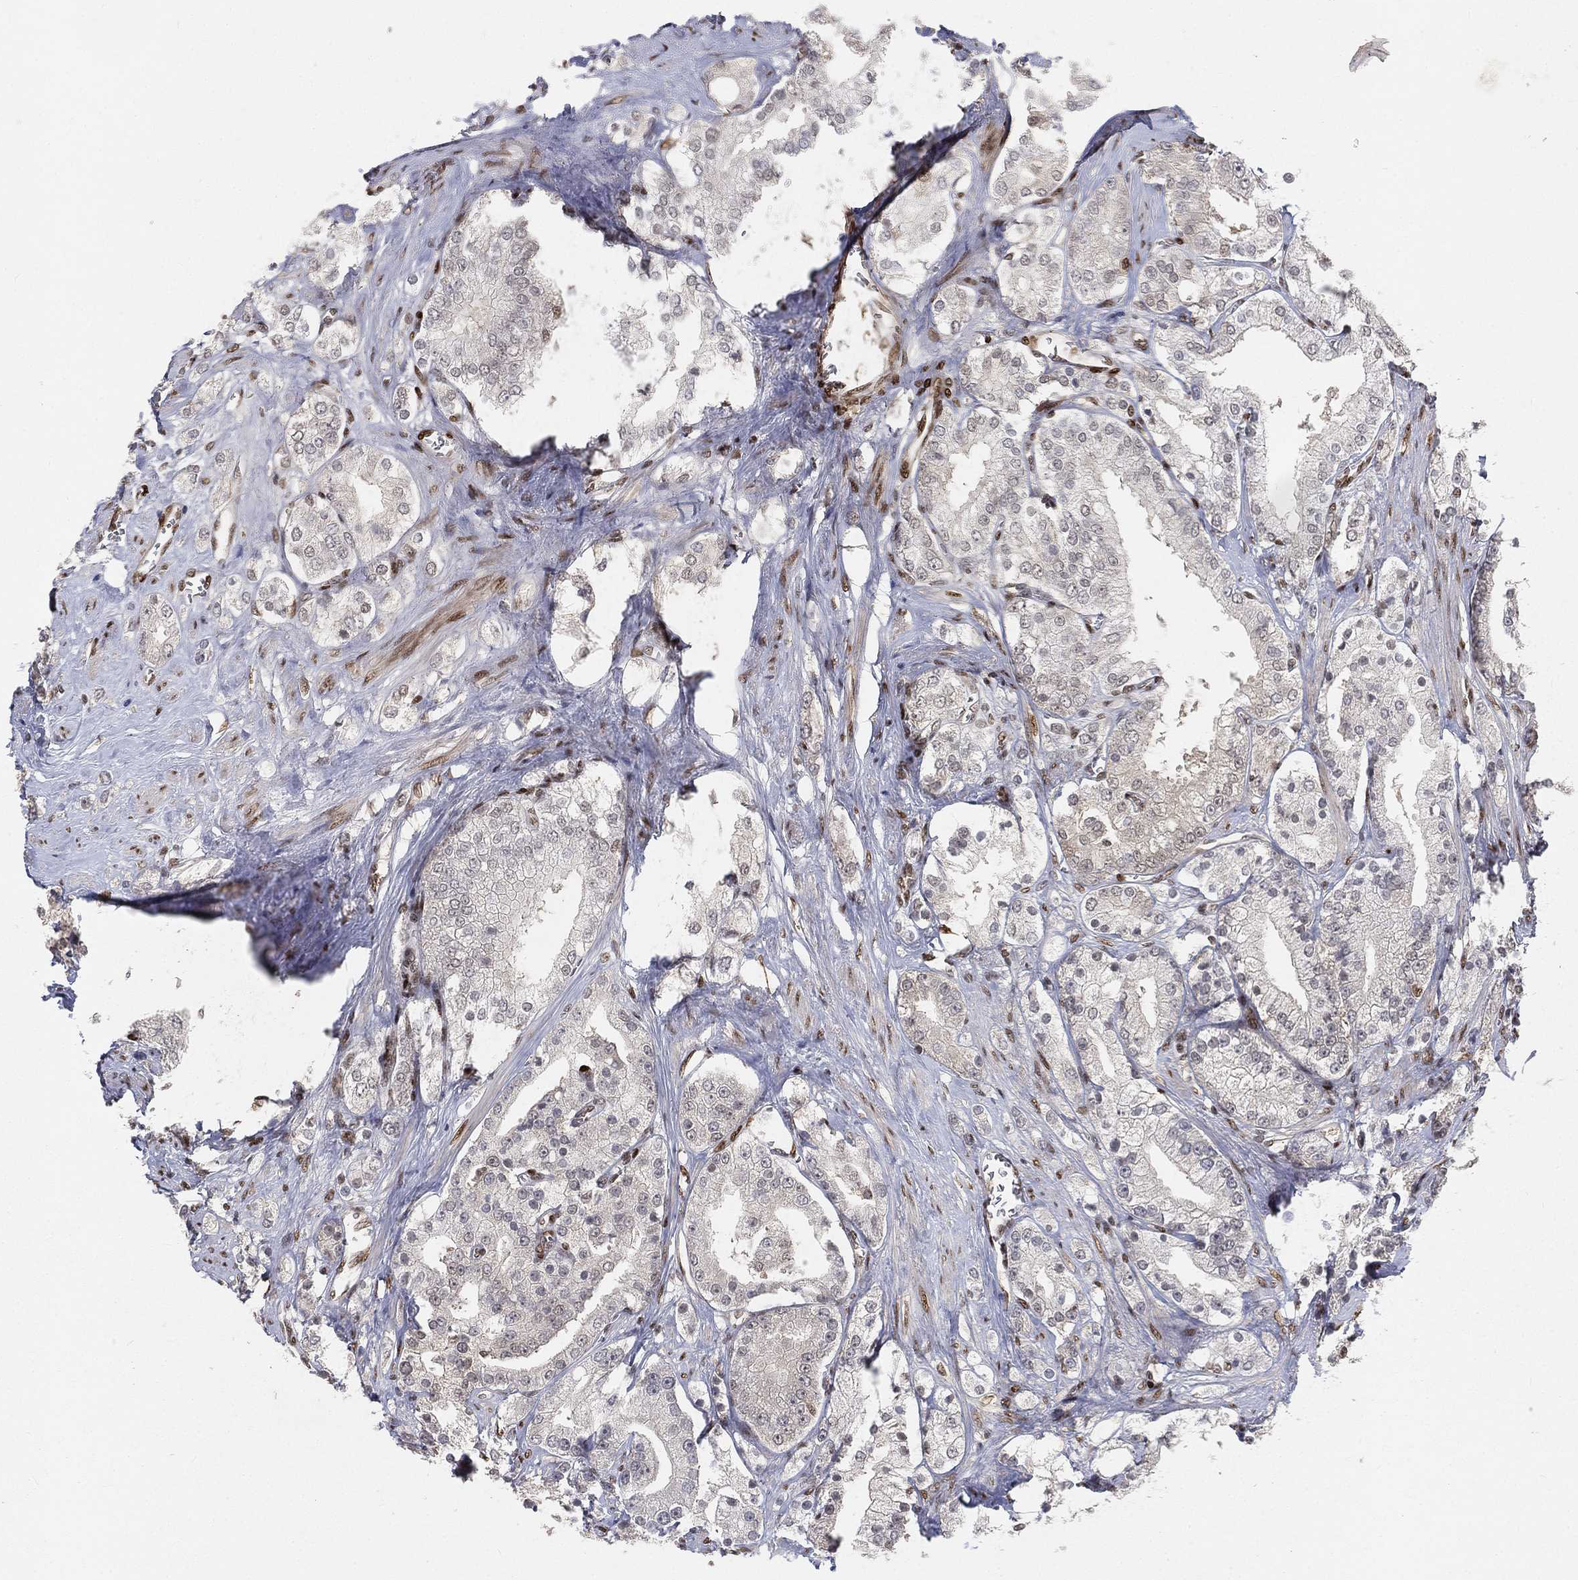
{"staining": {"intensity": "negative", "quantity": "none", "location": "none"}, "tissue": "prostate cancer", "cell_type": "Tumor cells", "image_type": "cancer", "snomed": [{"axis": "morphology", "description": "Adenocarcinoma, NOS"}, {"axis": "topography", "description": "Prostate and seminal vesicle, NOS"}, {"axis": "topography", "description": "Prostate"}], "caption": "Human prostate cancer (adenocarcinoma) stained for a protein using IHC demonstrates no staining in tumor cells.", "gene": "CRTC3", "patient": {"sex": "male", "age": 67}}